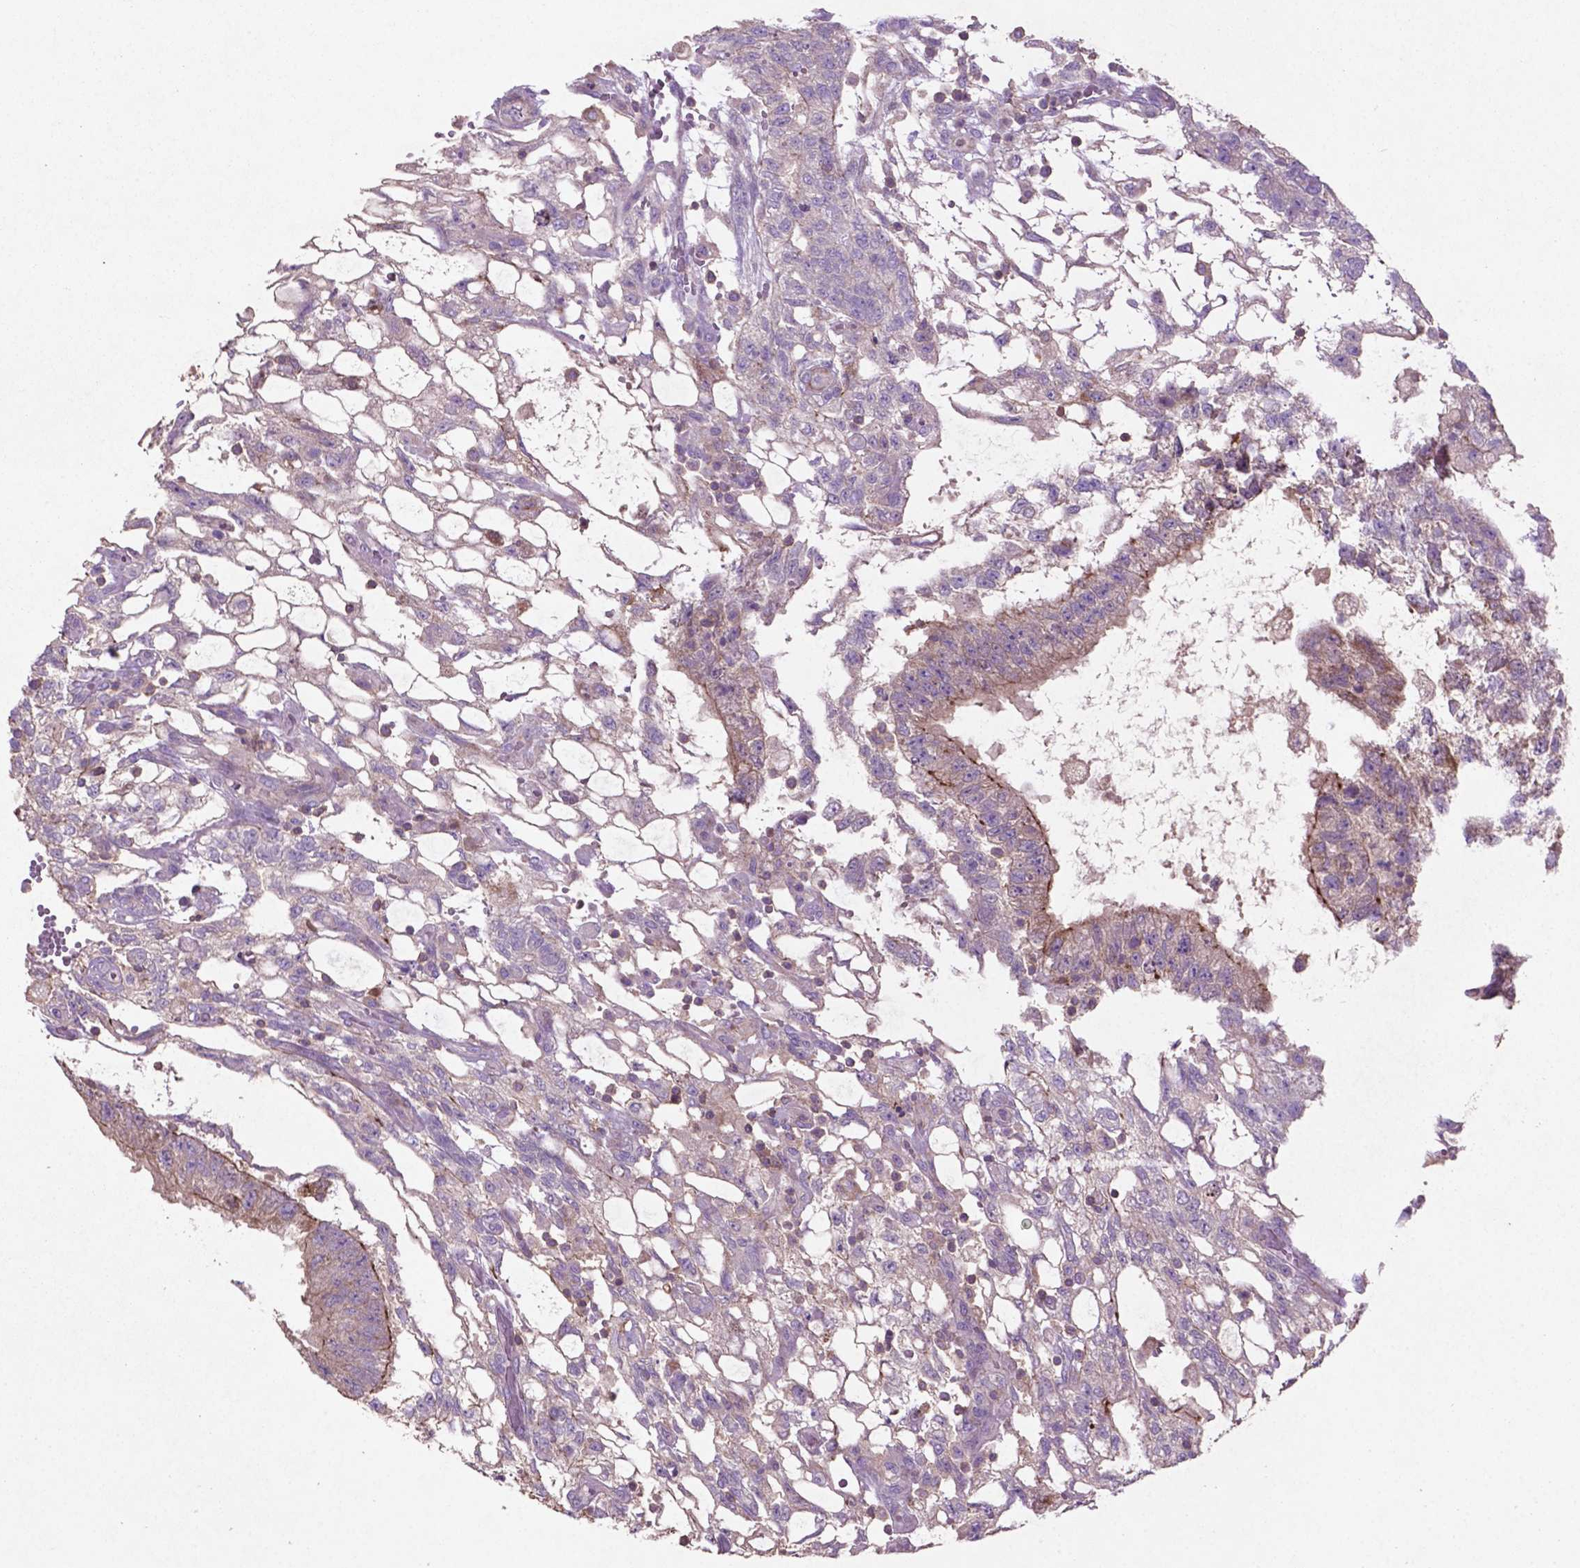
{"staining": {"intensity": "negative", "quantity": "none", "location": "none"}, "tissue": "testis cancer", "cell_type": "Tumor cells", "image_type": "cancer", "snomed": [{"axis": "morphology", "description": "Carcinoma, Embryonal, NOS"}, {"axis": "topography", "description": "Testis"}], "caption": "High magnification brightfield microscopy of testis embryonal carcinoma stained with DAB (3,3'-diaminobenzidine) (brown) and counterstained with hematoxylin (blue): tumor cells show no significant expression.", "gene": "BMP4", "patient": {"sex": "male", "age": 32}}